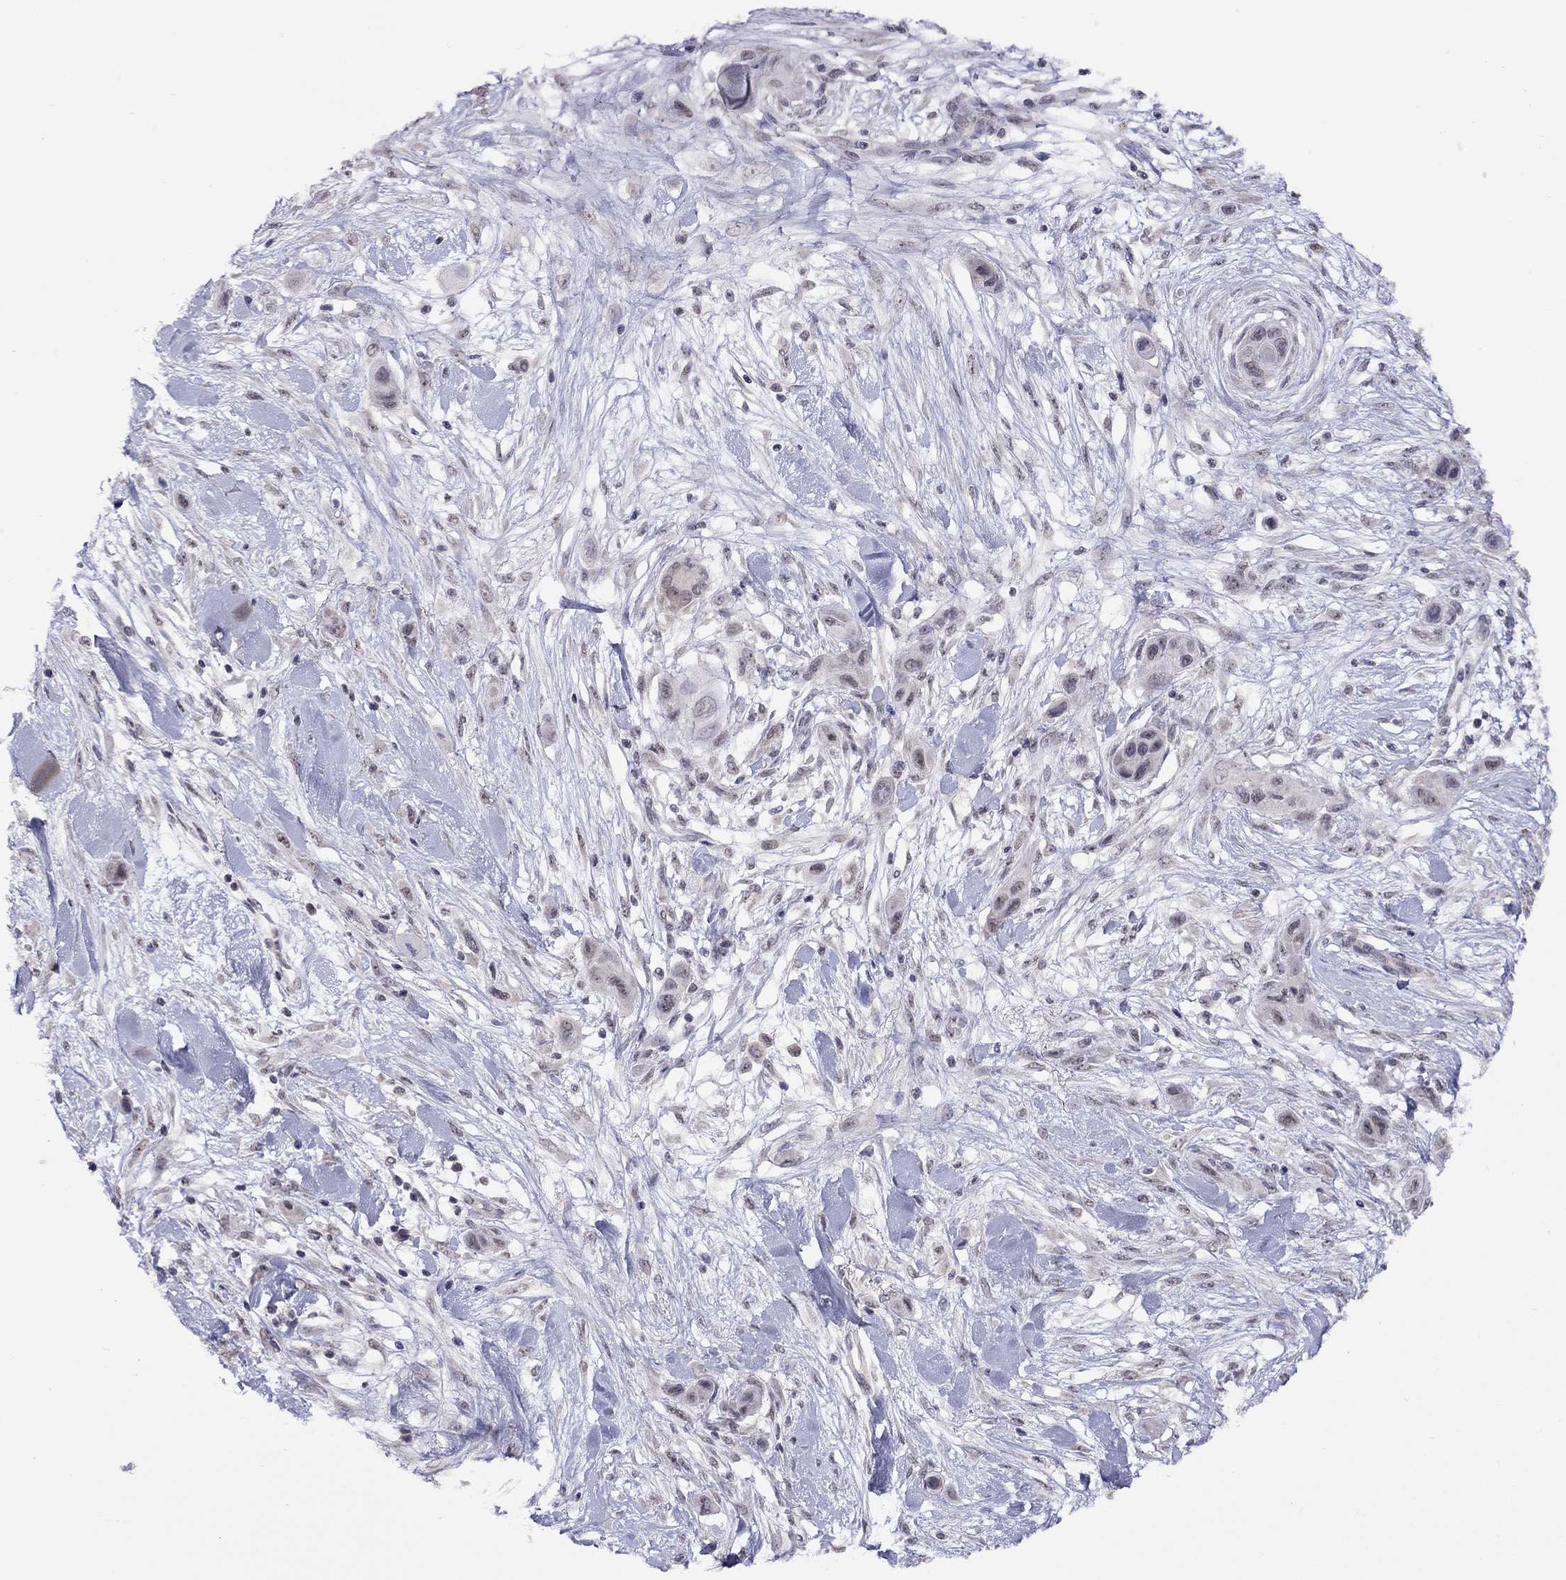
{"staining": {"intensity": "weak", "quantity": "<25%", "location": "nuclear"}, "tissue": "skin cancer", "cell_type": "Tumor cells", "image_type": "cancer", "snomed": [{"axis": "morphology", "description": "Squamous cell carcinoma, NOS"}, {"axis": "topography", "description": "Skin"}], "caption": "Micrograph shows no significant protein staining in tumor cells of skin cancer (squamous cell carcinoma).", "gene": "HES5", "patient": {"sex": "male", "age": 79}}